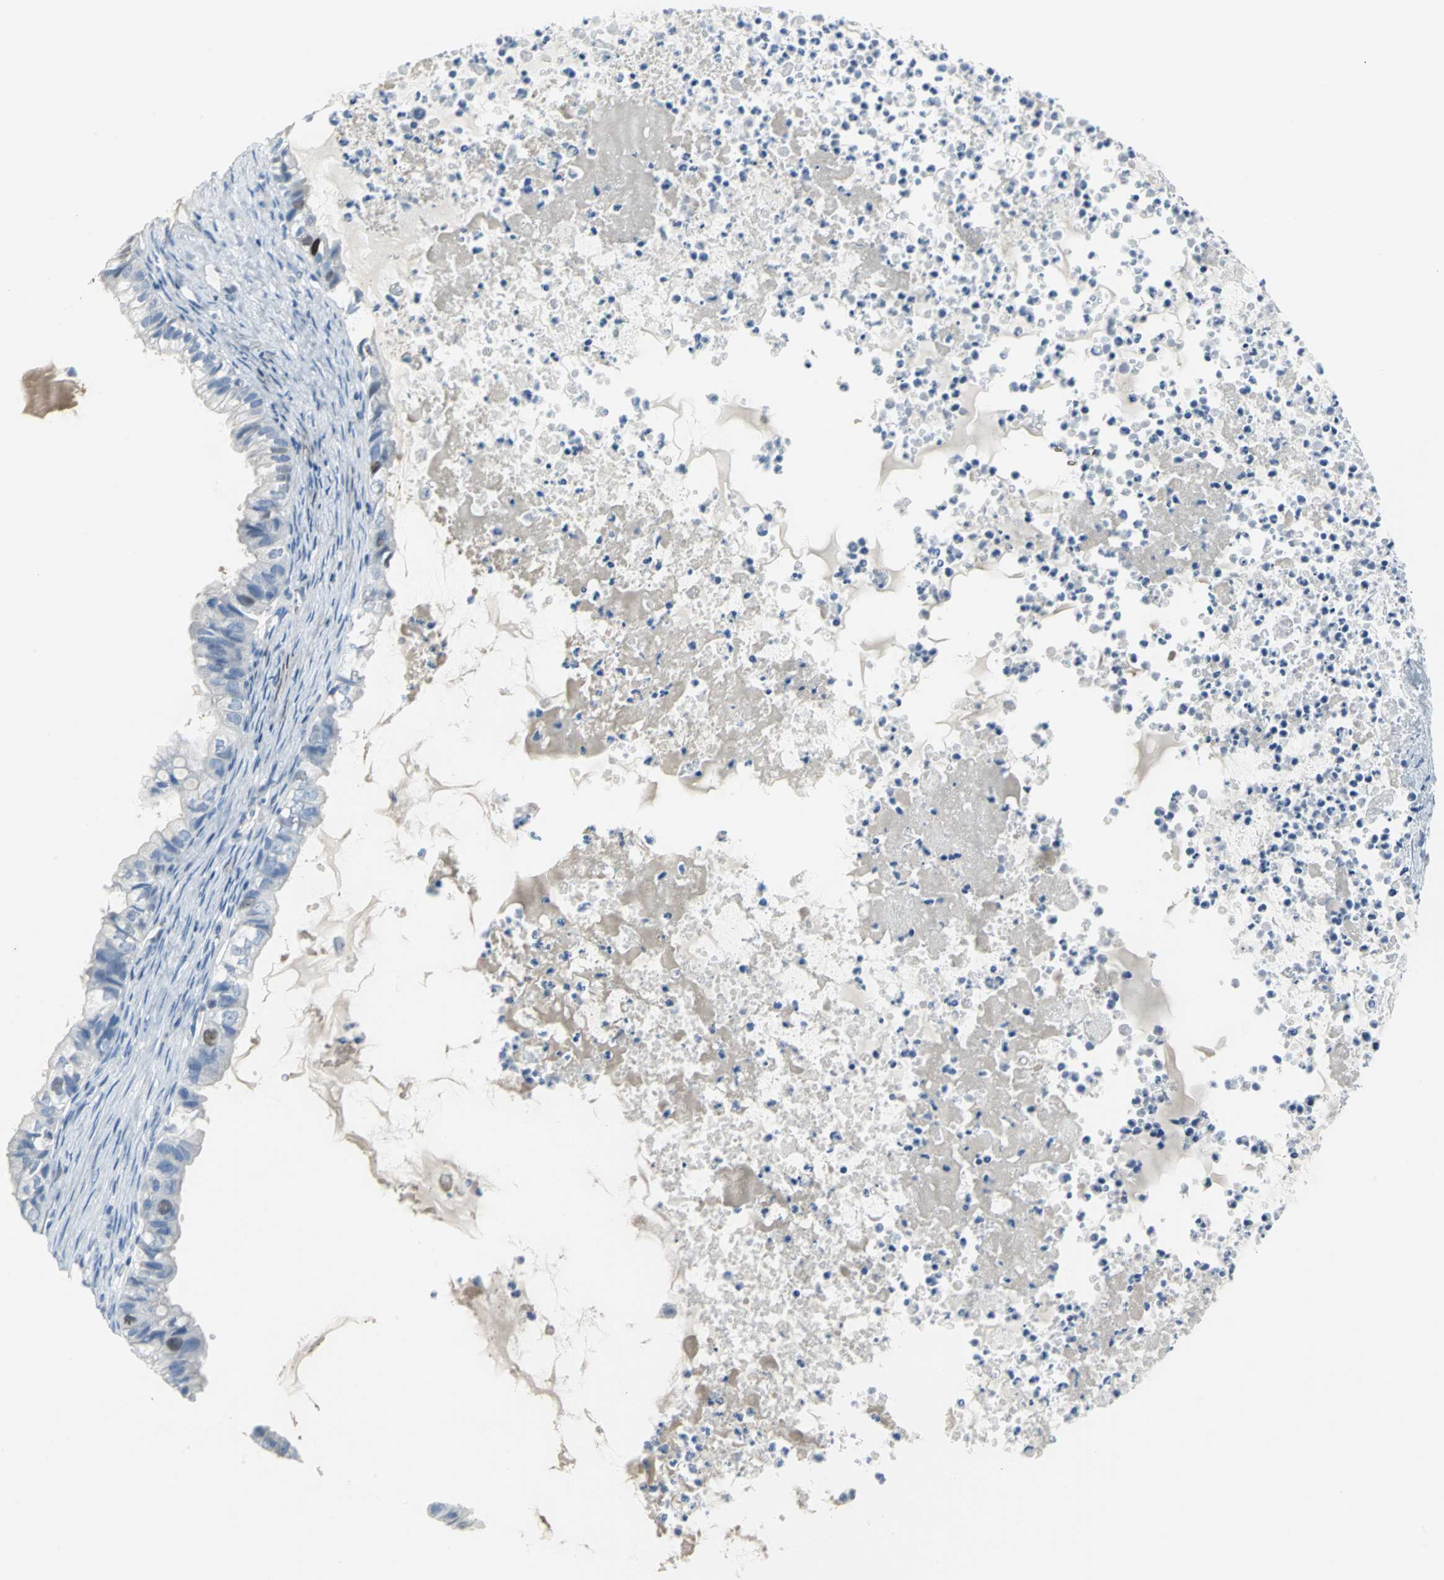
{"staining": {"intensity": "moderate", "quantity": "<25%", "location": "nuclear"}, "tissue": "ovarian cancer", "cell_type": "Tumor cells", "image_type": "cancer", "snomed": [{"axis": "morphology", "description": "Cystadenocarcinoma, mucinous, NOS"}, {"axis": "topography", "description": "Ovary"}], "caption": "IHC of ovarian cancer (mucinous cystadenocarcinoma) shows low levels of moderate nuclear expression in approximately <25% of tumor cells.", "gene": "MCM3", "patient": {"sex": "female", "age": 80}}